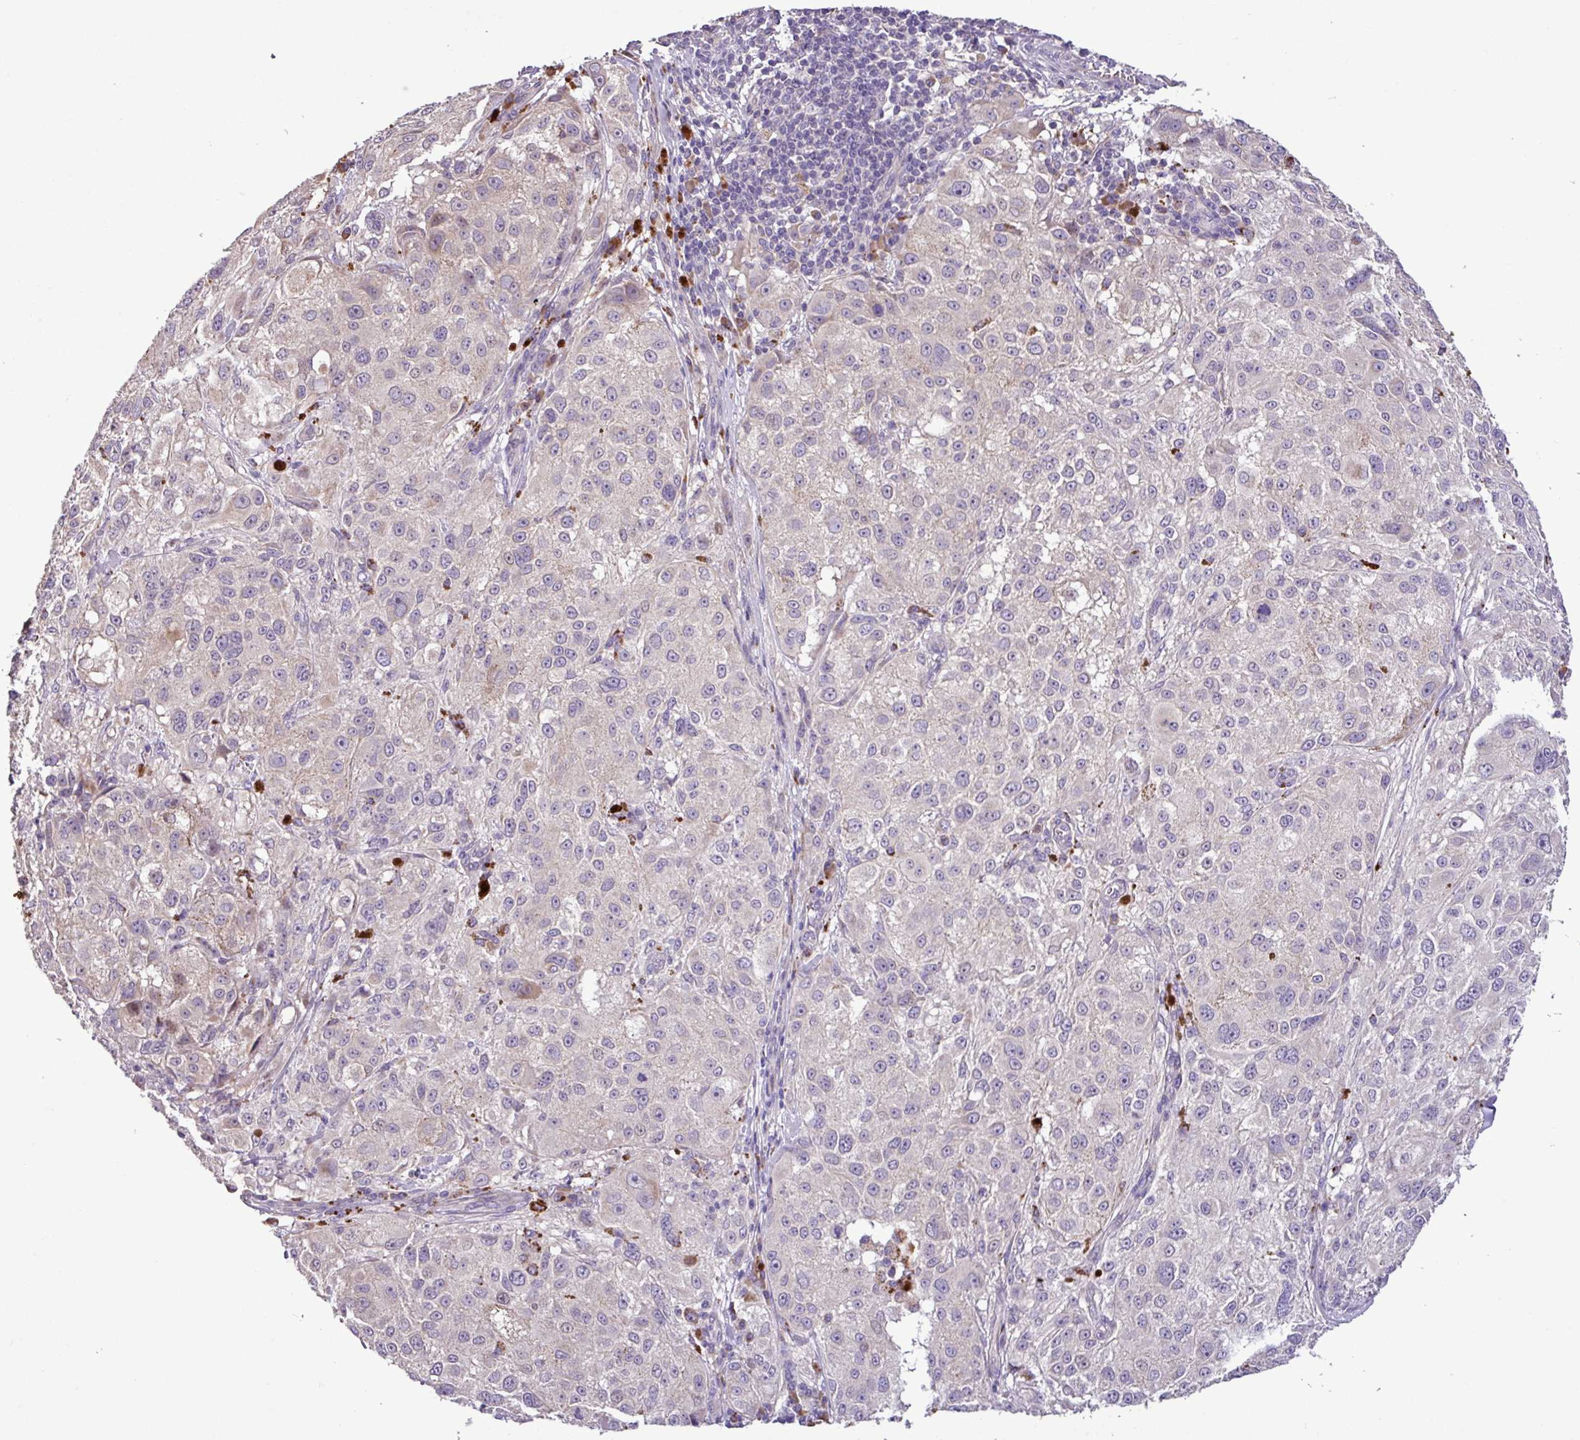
{"staining": {"intensity": "negative", "quantity": "none", "location": "none"}, "tissue": "melanoma", "cell_type": "Tumor cells", "image_type": "cancer", "snomed": [{"axis": "morphology", "description": "Necrosis, NOS"}, {"axis": "morphology", "description": "Malignant melanoma, NOS"}, {"axis": "topography", "description": "Skin"}], "caption": "Photomicrograph shows no protein staining in tumor cells of malignant melanoma tissue.", "gene": "ZNF266", "patient": {"sex": "female", "age": 87}}